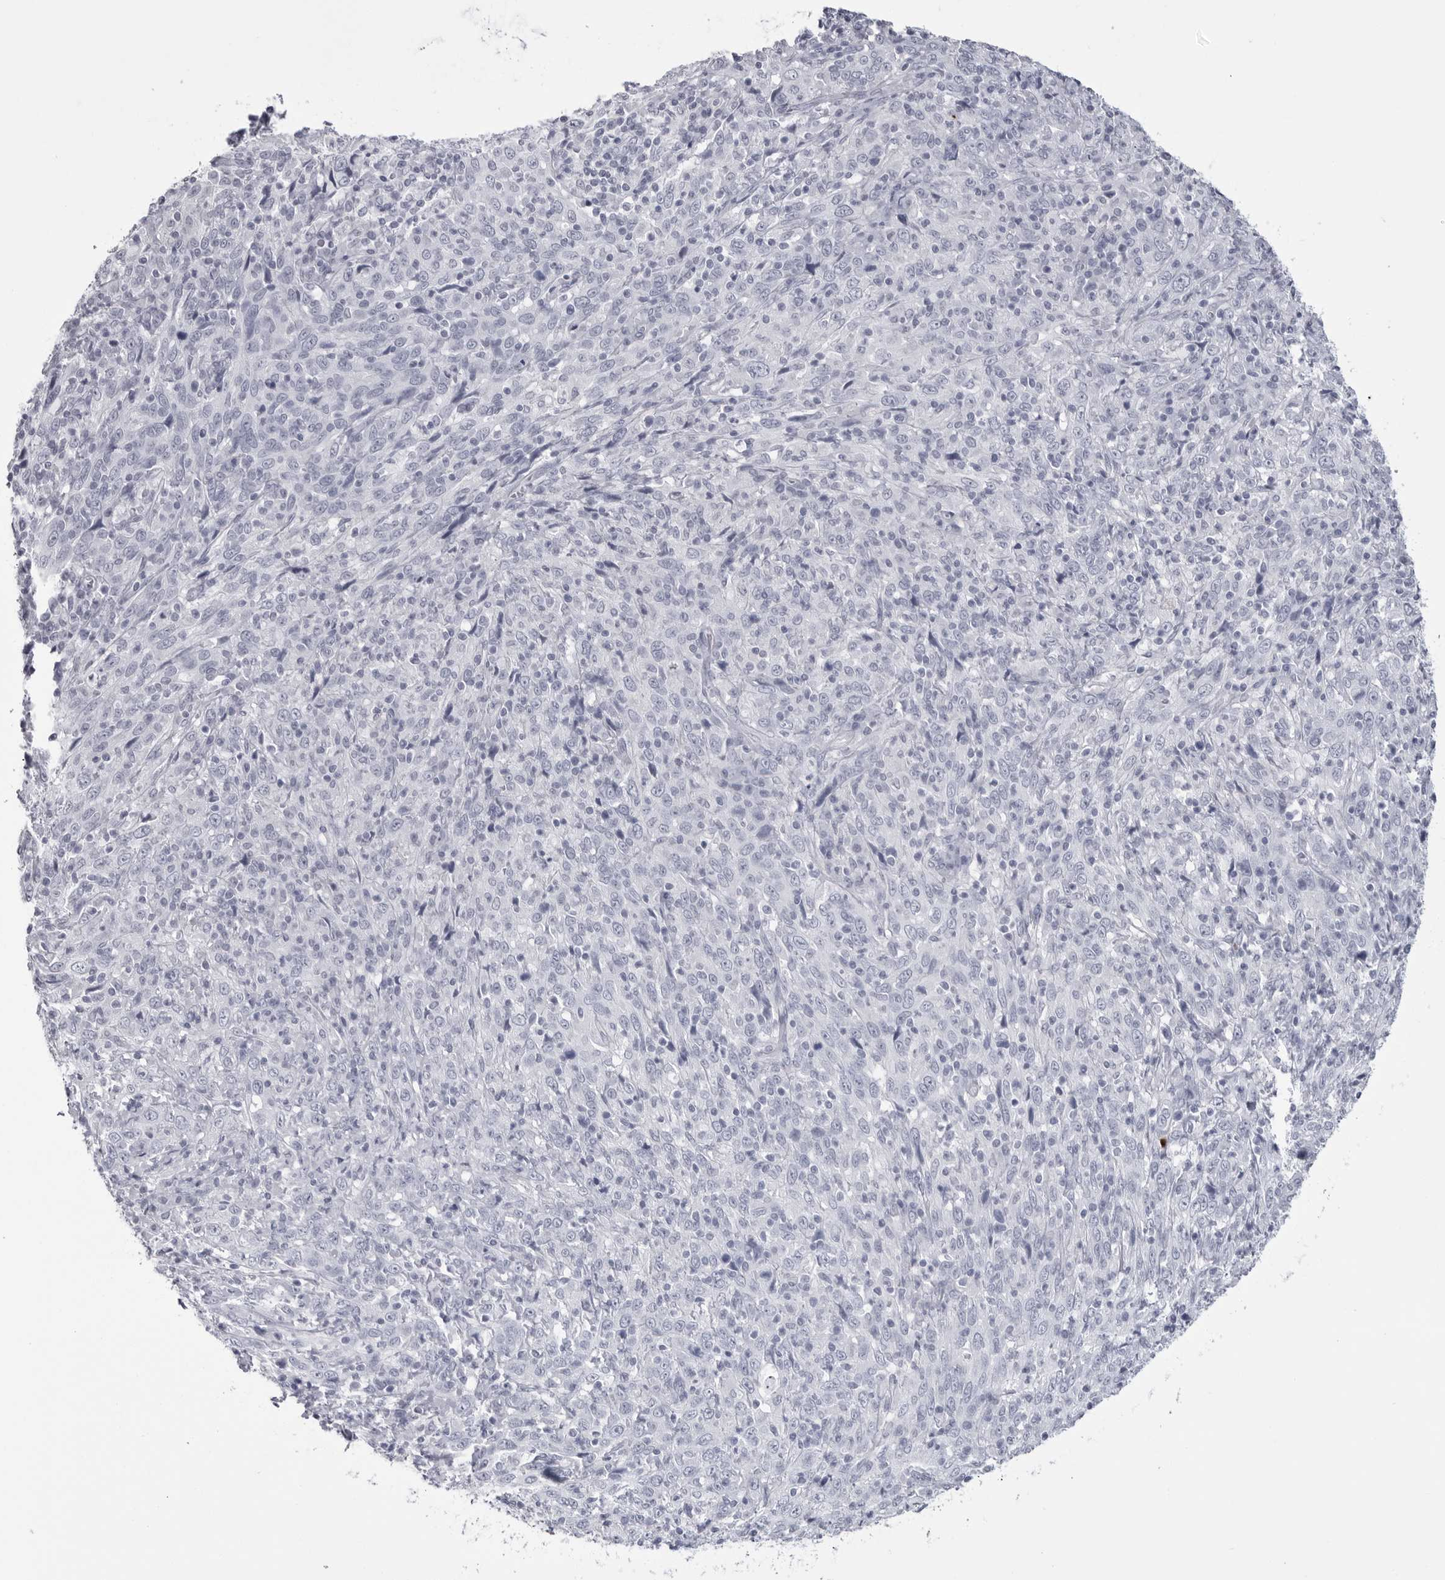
{"staining": {"intensity": "negative", "quantity": "none", "location": "none"}, "tissue": "cervical cancer", "cell_type": "Tumor cells", "image_type": "cancer", "snomed": [{"axis": "morphology", "description": "Squamous cell carcinoma, NOS"}, {"axis": "topography", "description": "Cervix"}], "caption": "There is no significant expression in tumor cells of squamous cell carcinoma (cervical).", "gene": "COL26A1", "patient": {"sex": "female", "age": 46}}